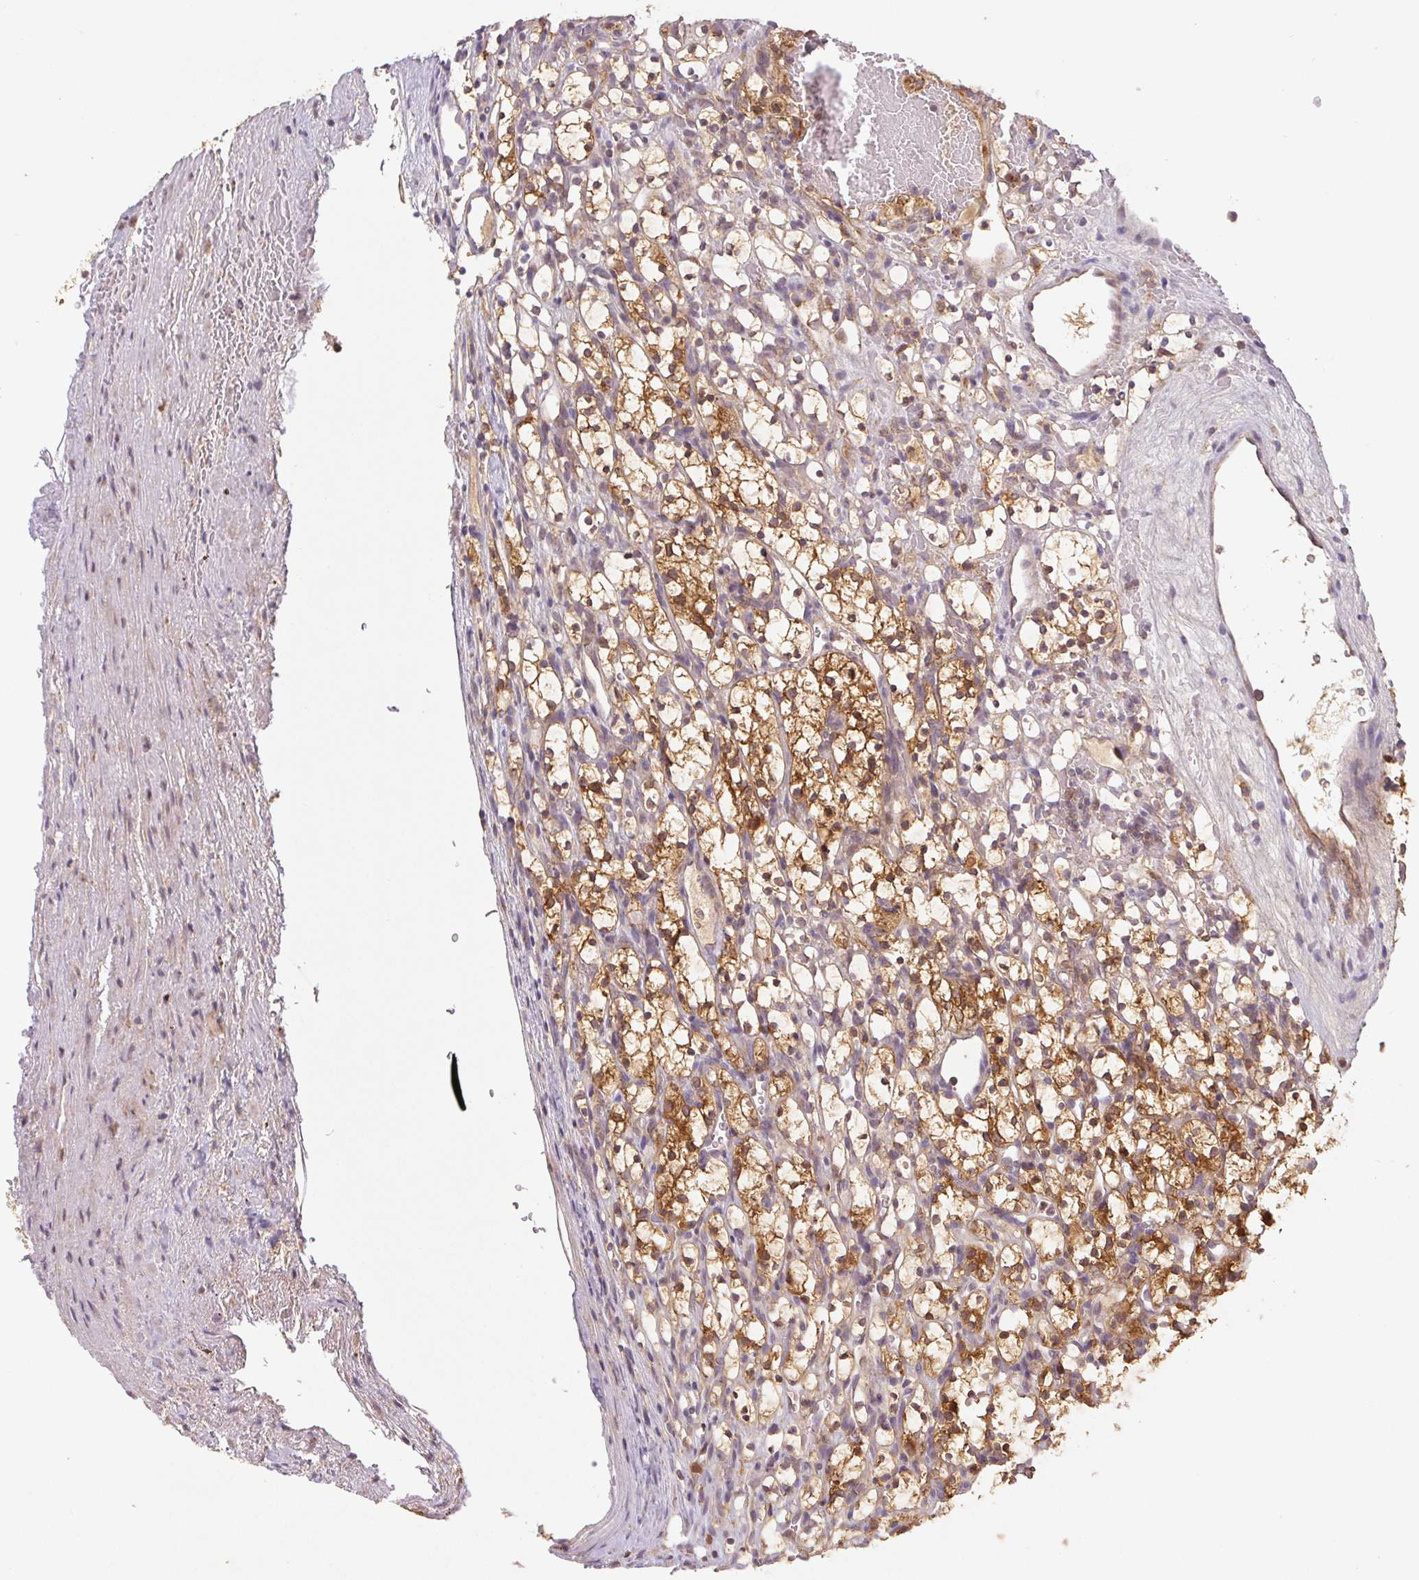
{"staining": {"intensity": "moderate", "quantity": "25%-75%", "location": "cytoplasmic/membranous"}, "tissue": "renal cancer", "cell_type": "Tumor cells", "image_type": "cancer", "snomed": [{"axis": "morphology", "description": "Adenocarcinoma, NOS"}, {"axis": "topography", "description": "Kidney"}], "caption": "IHC of adenocarcinoma (renal) reveals medium levels of moderate cytoplasmic/membranous positivity in approximately 25%-75% of tumor cells. (brown staining indicates protein expression, while blue staining denotes nuclei).", "gene": "MTHFD1", "patient": {"sex": "female", "age": 69}}